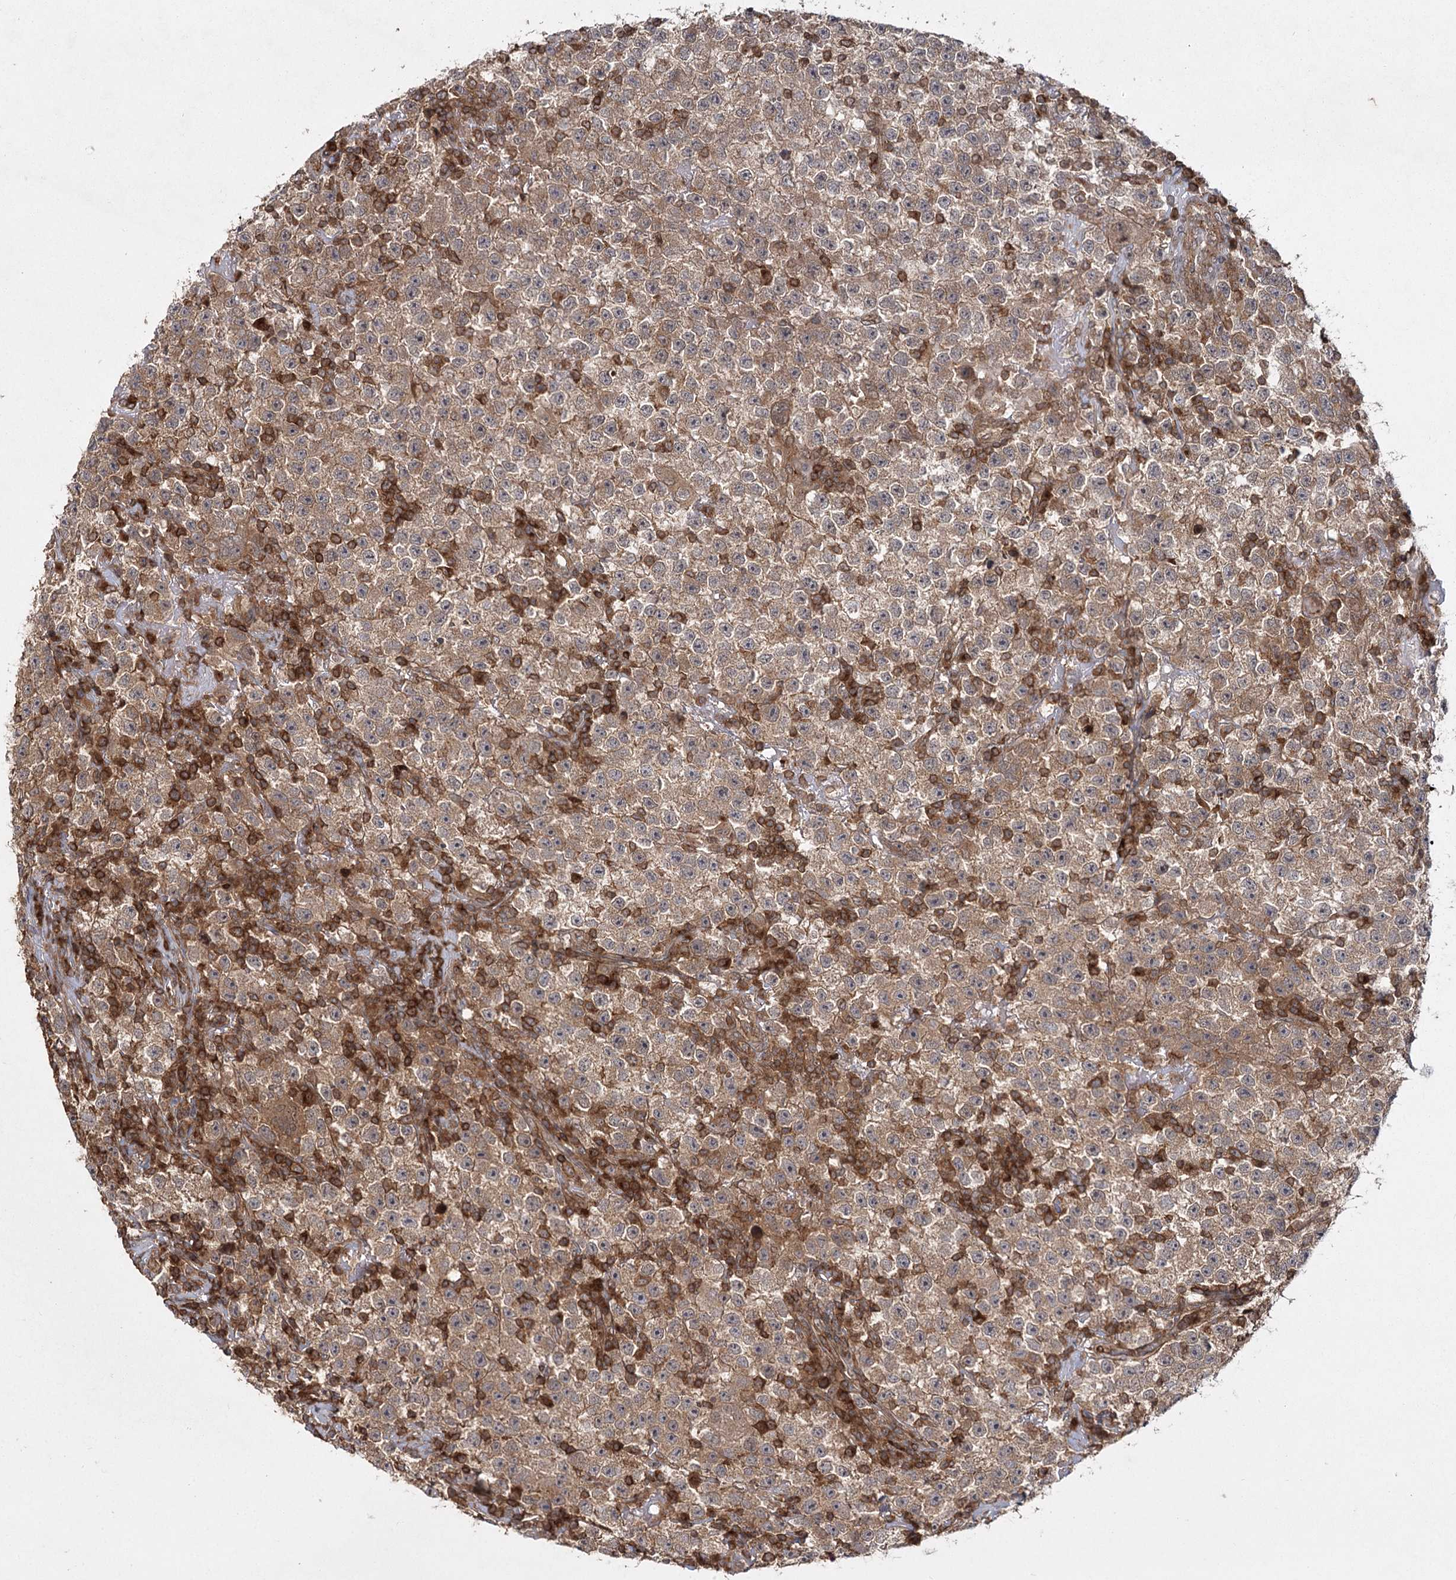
{"staining": {"intensity": "moderate", "quantity": ">75%", "location": "cytoplasmic/membranous"}, "tissue": "testis cancer", "cell_type": "Tumor cells", "image_type": "cancer", "snomed": [{"axis": "morphology", "description": "Seminoma, NOS"}, {"axis": "topography", "description": "Testis"}], "caption": "This micrograph reveals IHC staining of testis cancer (seminoma), with medium moderate cytoplasmic/membranous staining in approximately >75% of tumor cells.", "gene": "MDFIC", "patient": {"sex": "male", "age": 22}}